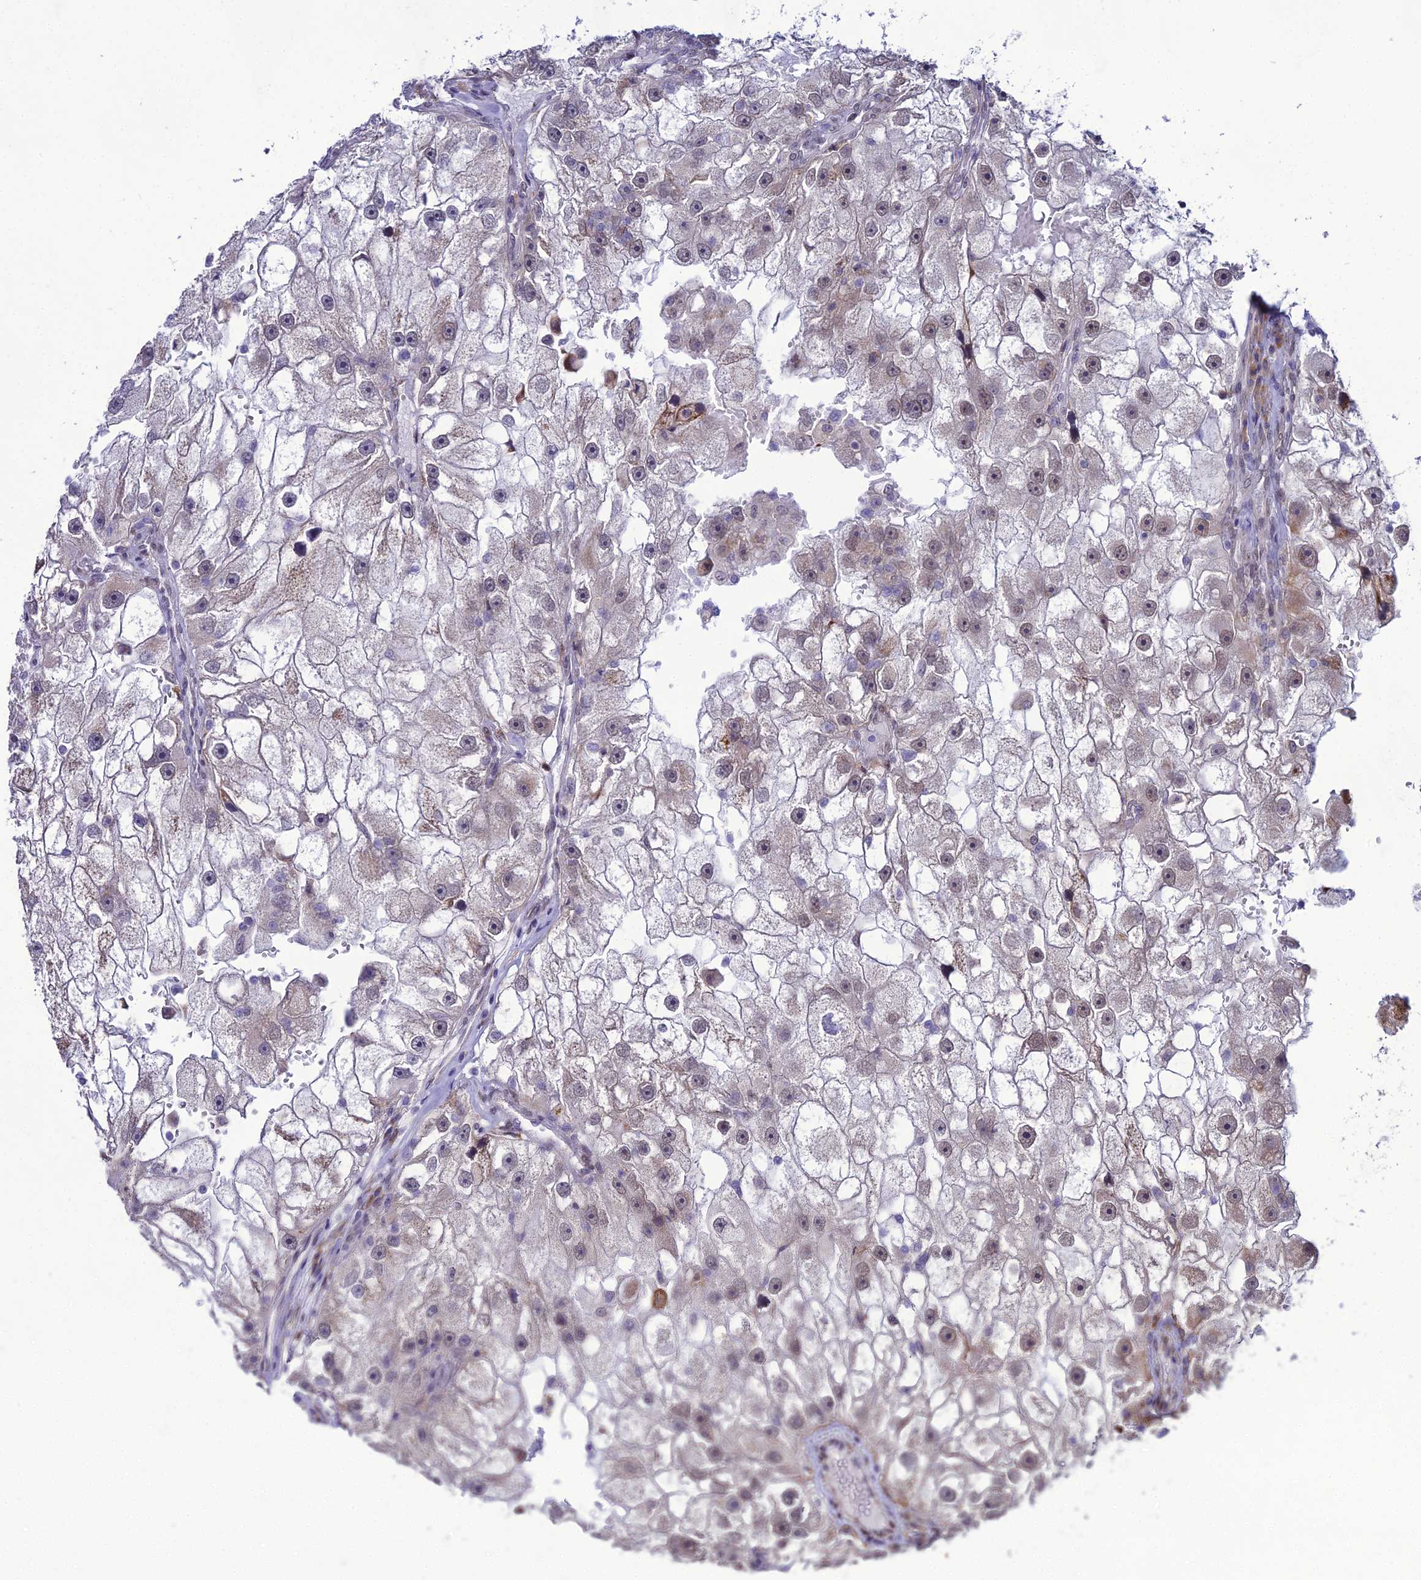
{"staining": {"intensity": "weak", "quantity": "25%-75%", "location": "nuclear"}, "tissue": "renal cancer", "cell_type": "Tumor cells", "image_type": "cancer", "snomed": [{"axis": "morphology", "description": "Adenocarcinoma, NOS"}, {"axis": "topography", "description": "Kidney"}], "caption": "This is an image of immunohistochemistry staining of adenocarcinoma (renal), which shows weak expression in the nuclear of tumor cells.", "gene": "TROAP", "patient": {"sex": "male", "age": 63}}